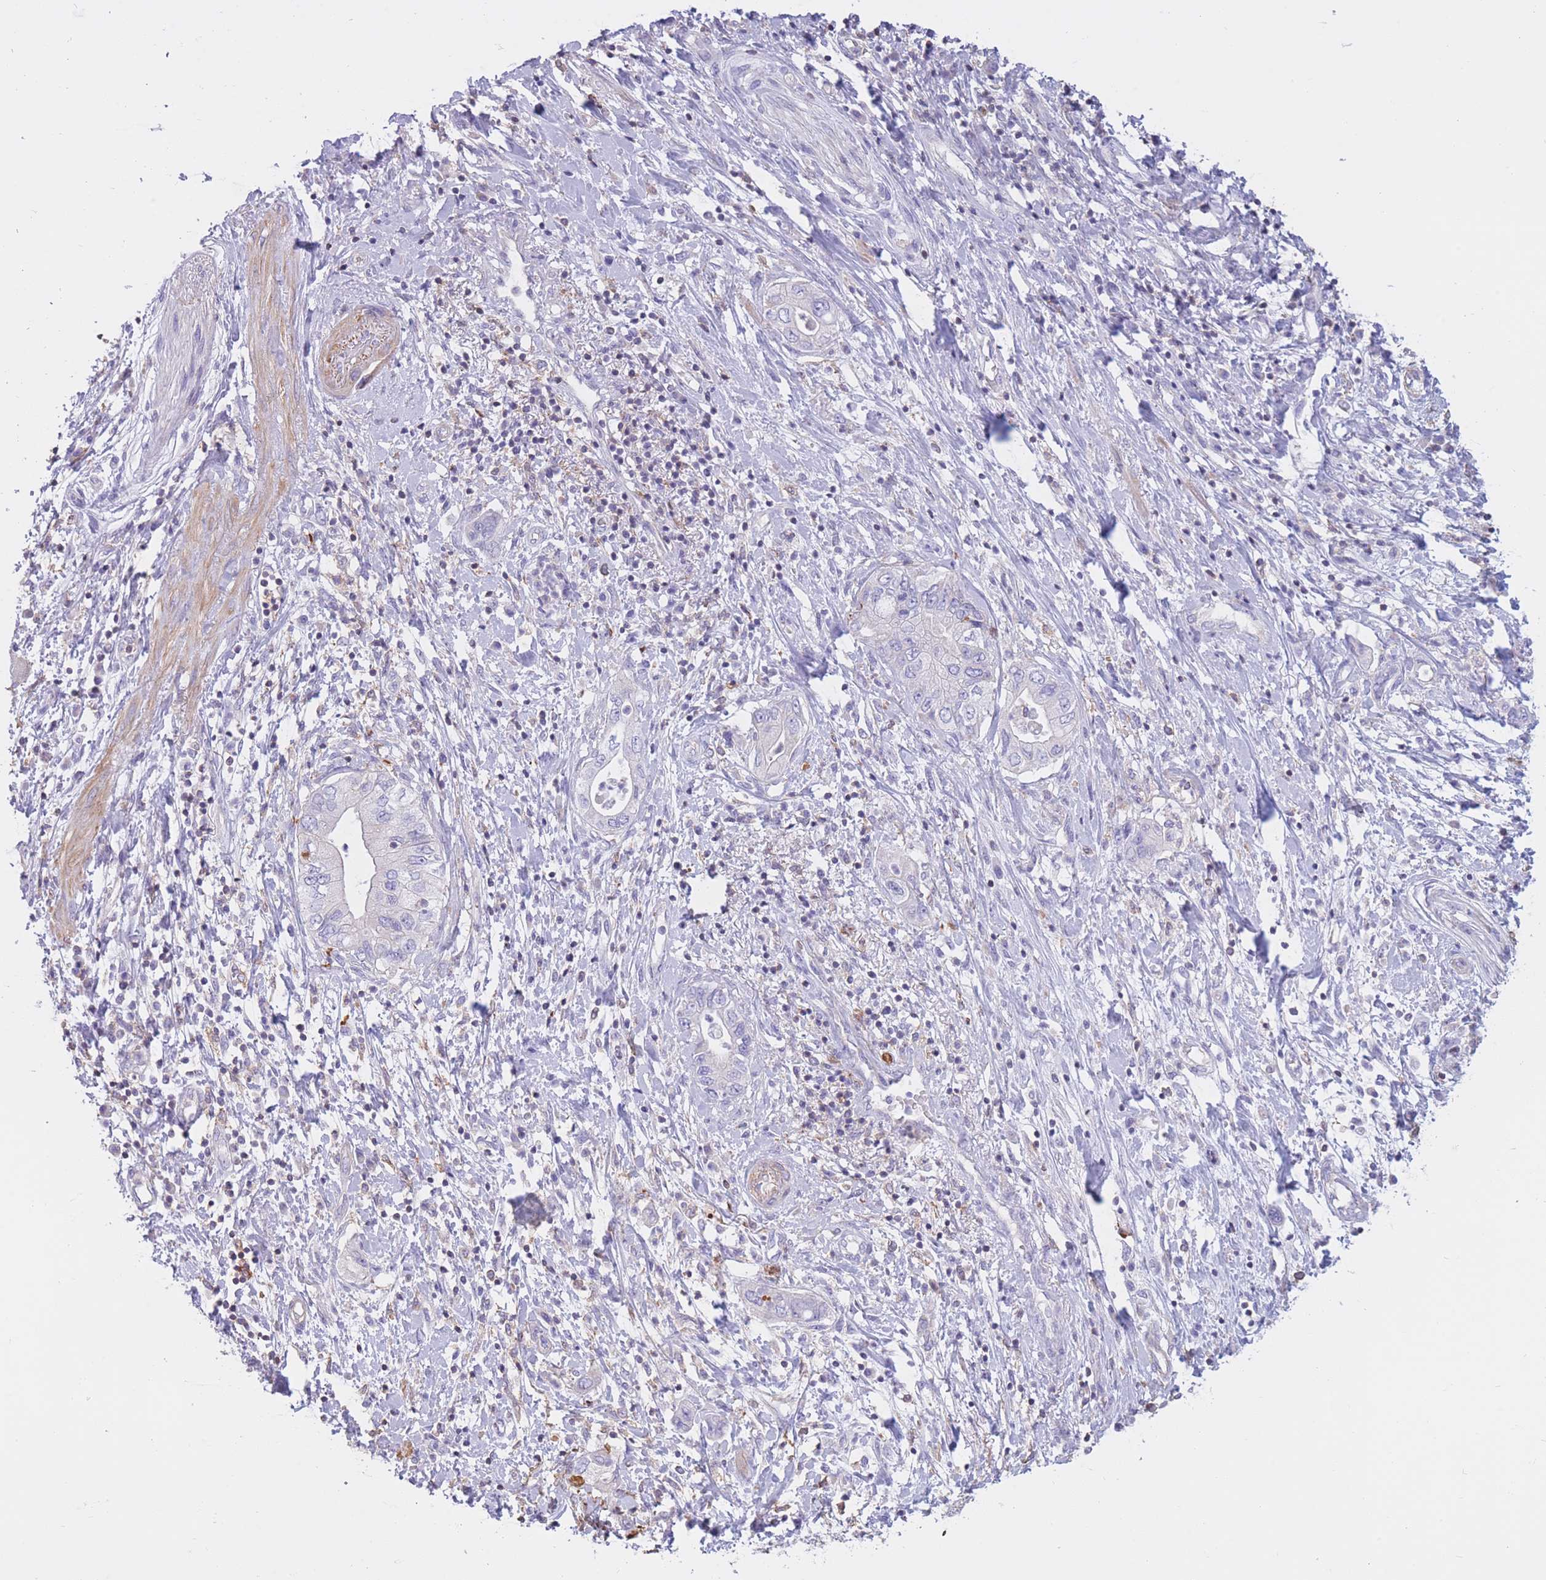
{"staining": {"intensity": "negative", "quantity": "none", "location": "none"}, "tissue": "pancreatic cancer", "cell_type": "Tumor cells", "image_type": "cancer", "snomed": [{"axis": "morphology", "description": "Adenocarcinoma, NOS"}, {"axis": "topography", "description": "Pancreas"}], "caption": "DAB (3,3'-diaminobenzidine) immunohistochemical staining of human adenocarcinoma (pancreatic) displays no significant positivity in tumor cells.", "gene": "PDHA1", "patient": {"sex": "female", "age": 73}}